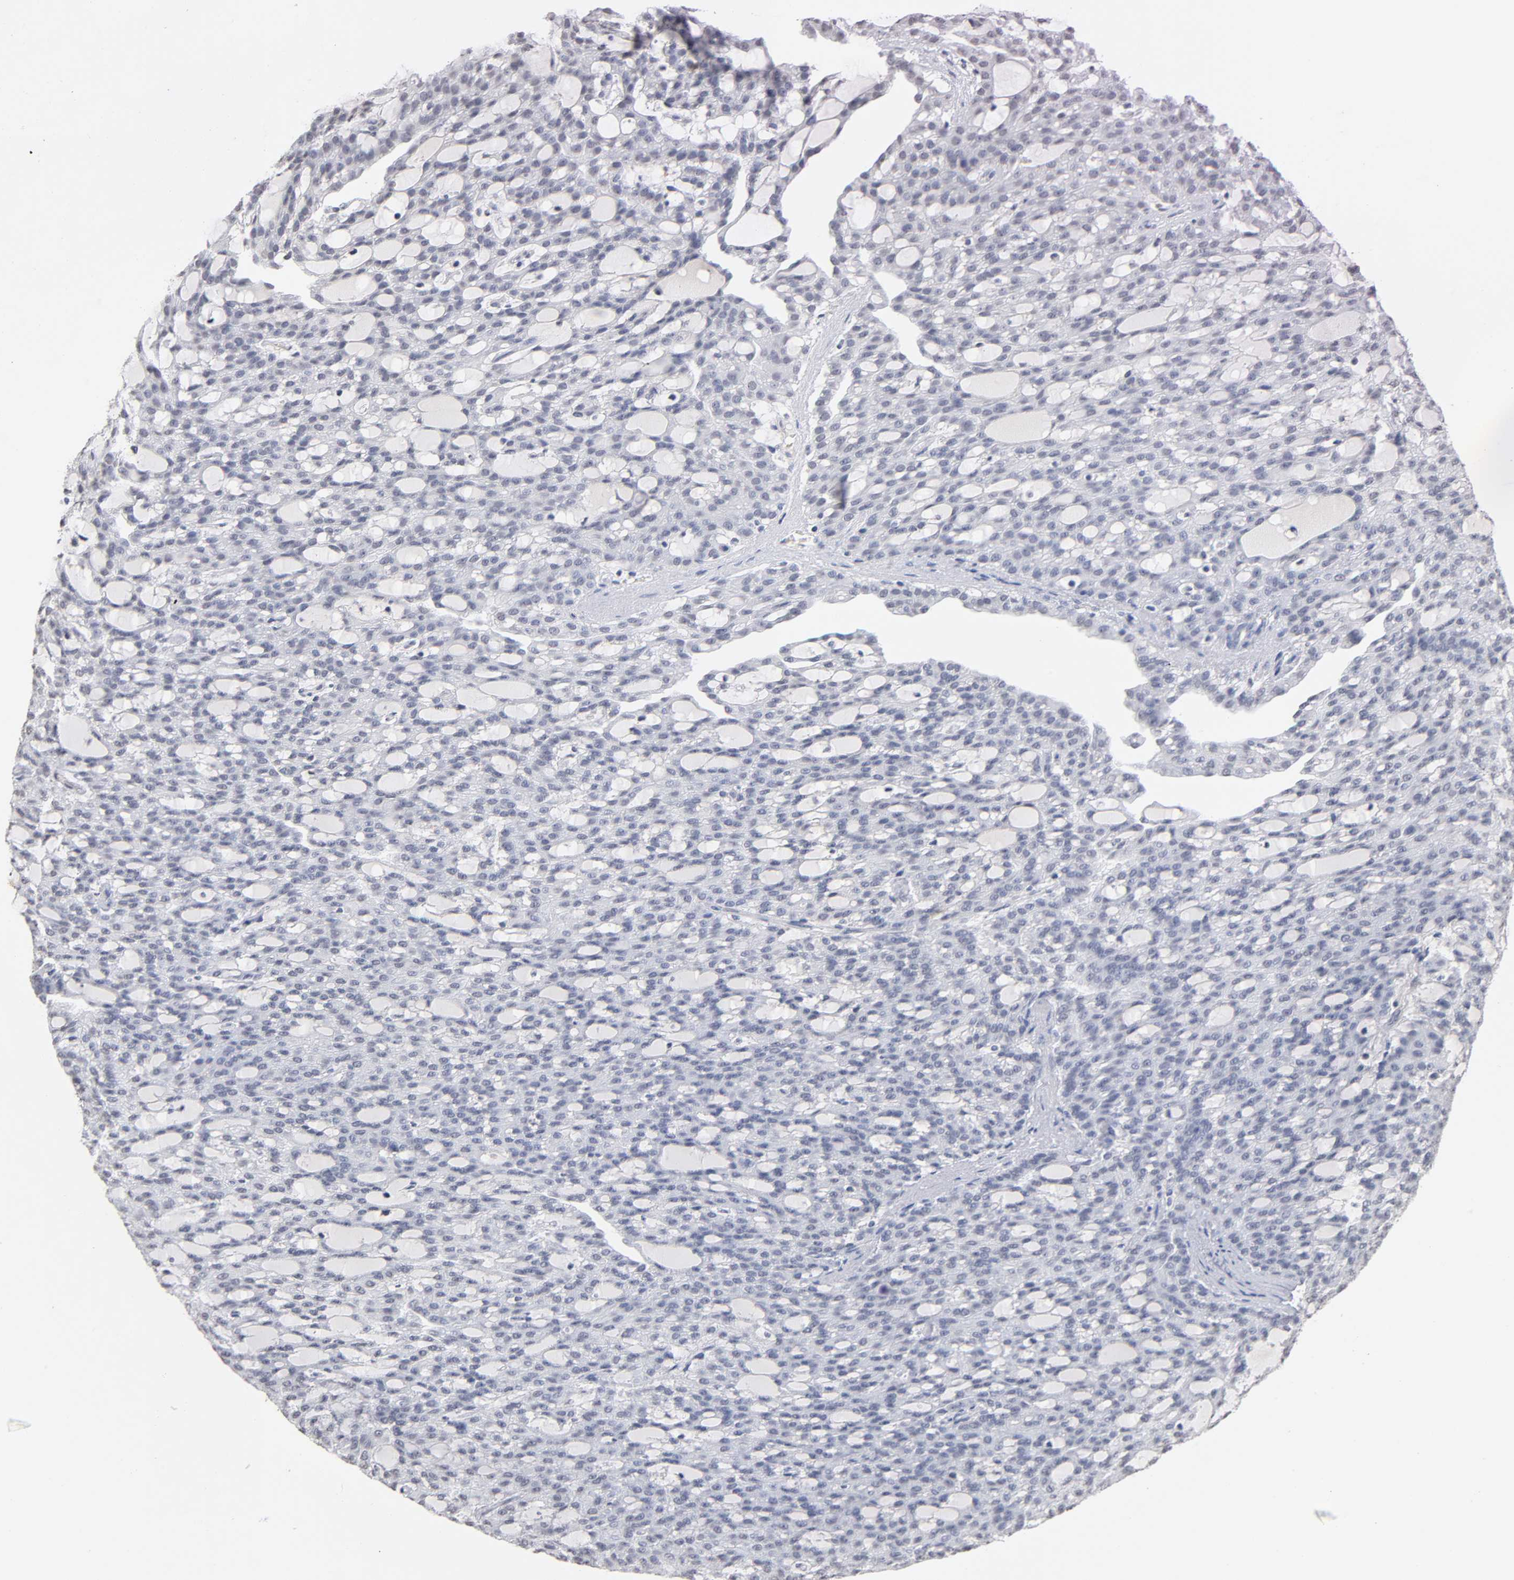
{"staining": {"intensity": "negative", "quantity": "none", "location": "none"}, "tissue": "renal cancer", "cell_type": "Tumor cells", "image_type": "cancer", "snomed": [{"axis": "morphology", "description": "Adenocarcinoma, NOS"}, {"axis": "topography", "description": "Kidney"}], "caption": "Photomicrograph shows no protein expression in tumor cells of renal cancer tissue. (DAB immunohistochemistry (IHC), high magnification).", "gene": "CRABP2", "patient": {"sex": "male", "age": 63}}